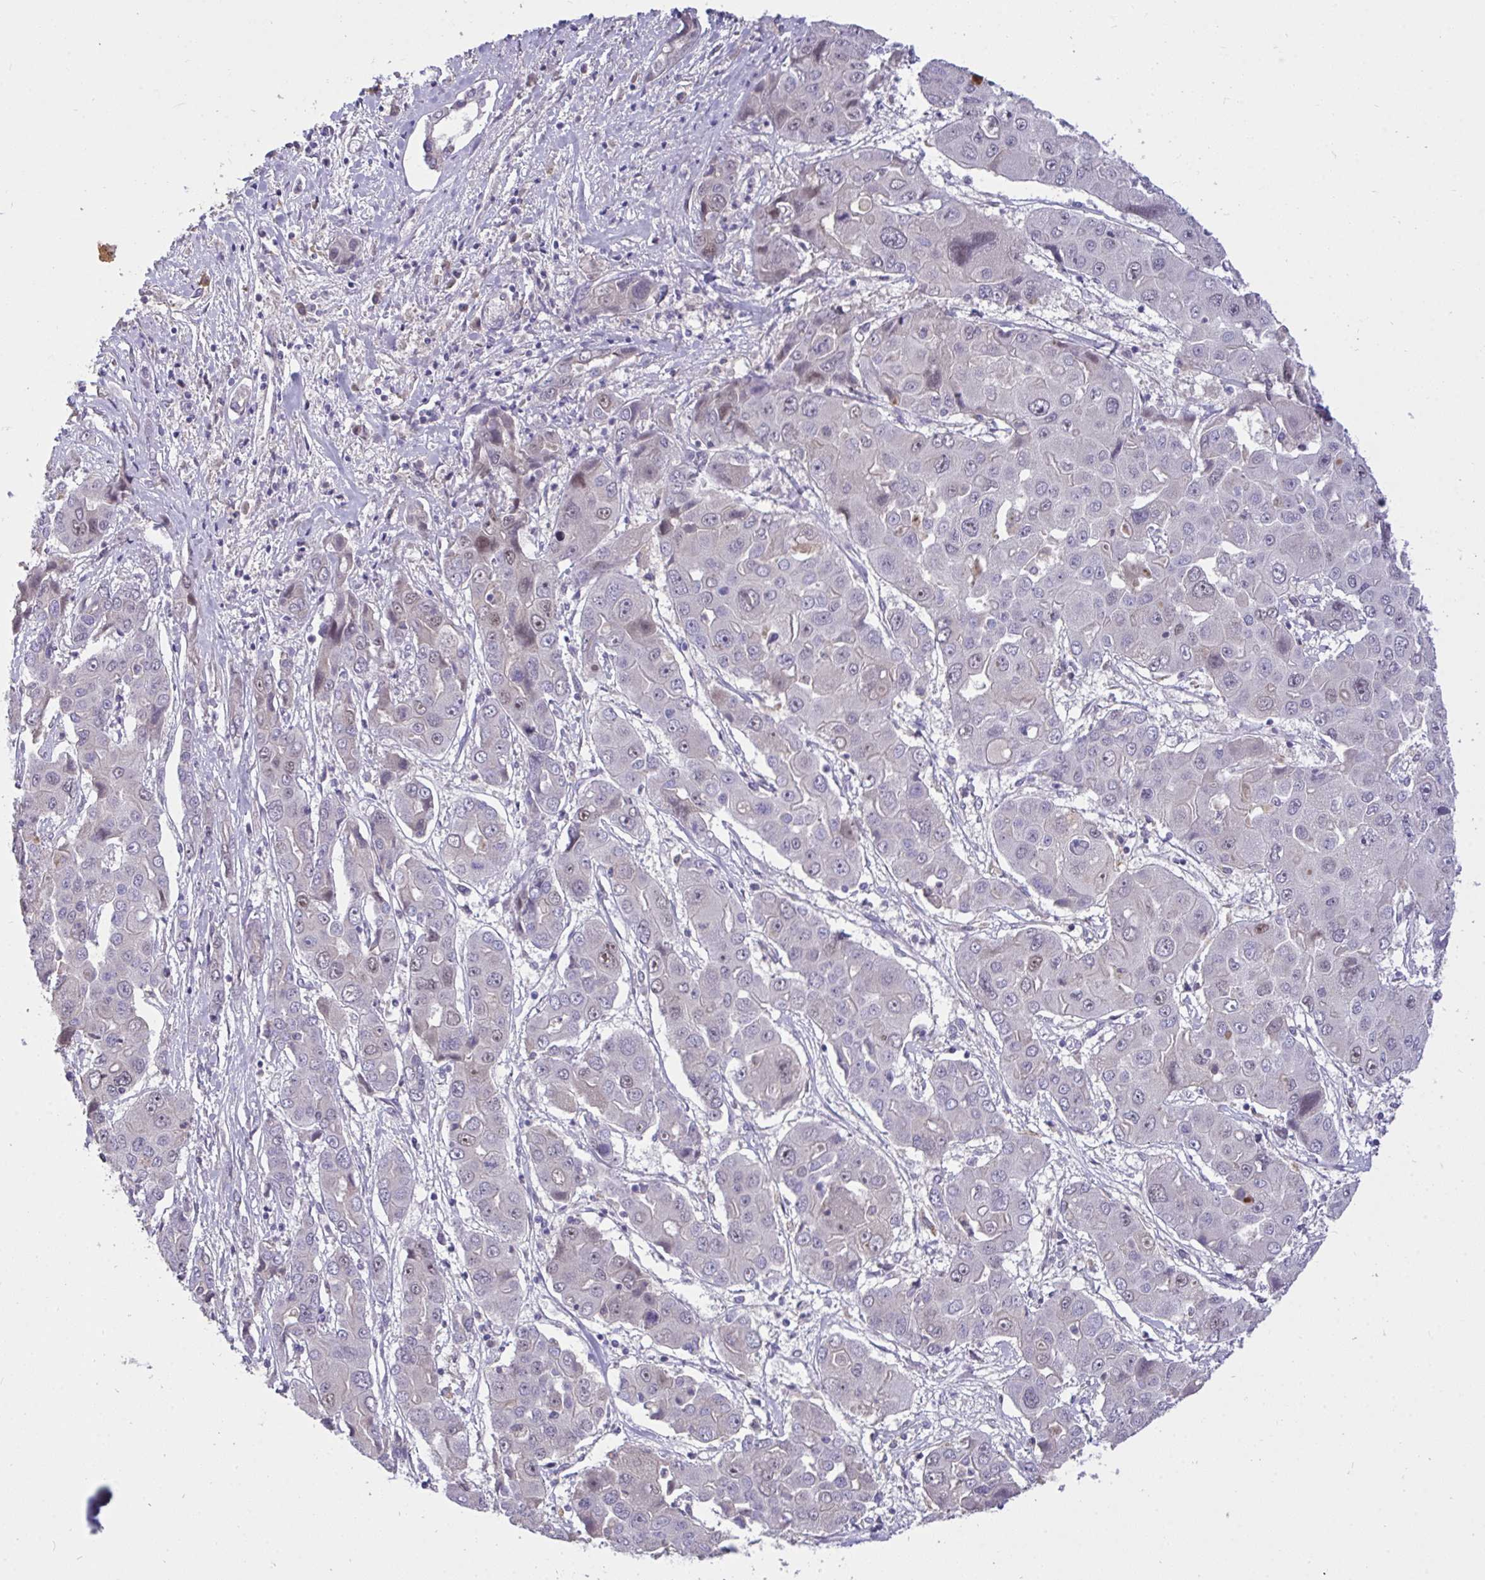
{"staining": {"intensity": "moderate", "quantity": "<25%", "location": "nuclear"}, "tissue": "liver cancer", "cell_type": "Tumor cells", "image_type": "cancer", "snomed": [{"axis": "morphology", "description": "Cholangiocarcinoma"}, {"axis": "topography", "description": "Liver"}], "caption": "Immunohistochemistry (IHC) image of liver cholangiocarcinoma stained for a protein (brown), which displays low levels of moderate nuclear staining in about <25% of tumor cells.", "gene": "C19orf54", "patient": {"sex": "male", "age": 67}}